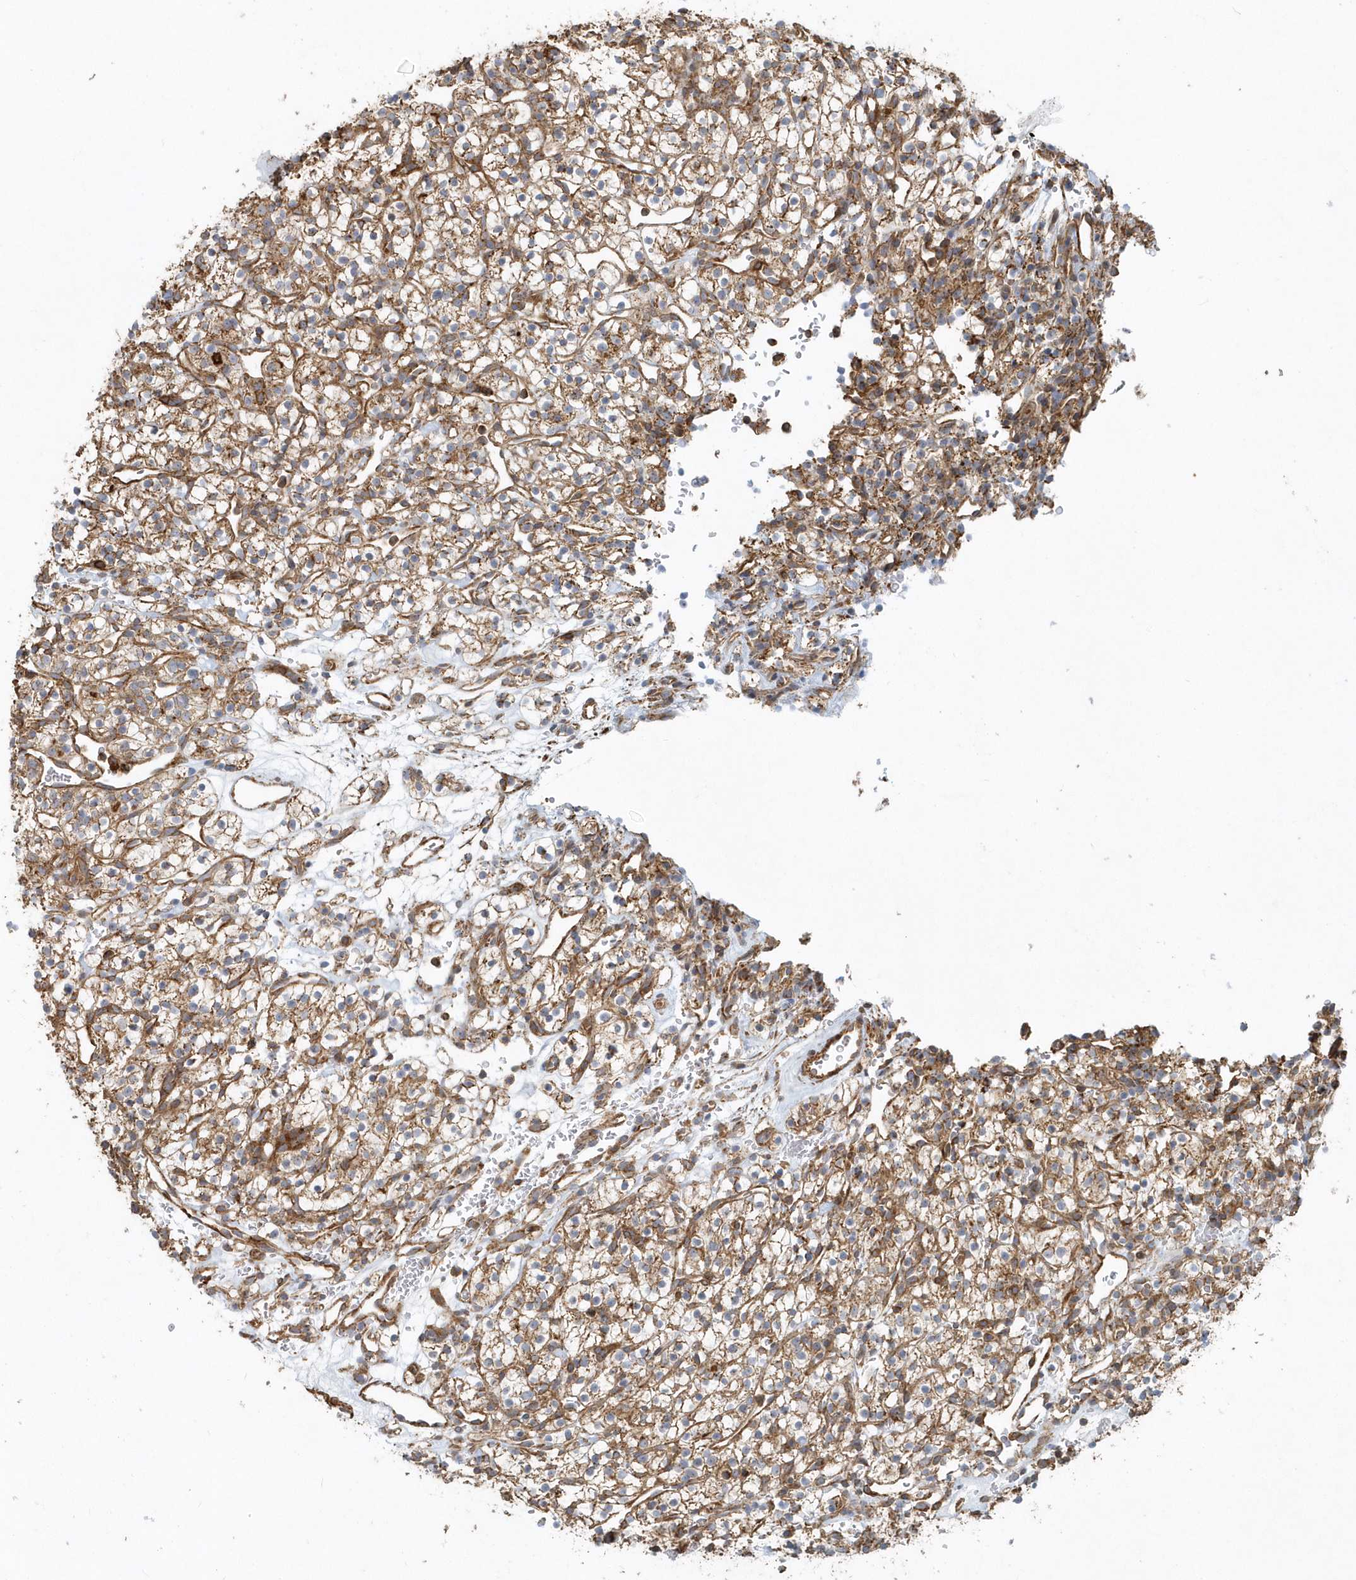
{"staining": {"intensity": "moderate", "quantity": ">75%", "location": "cytoplasmic/membranous"}, "tissue": "renal cancer", "cell_type": "Tumor cells", "image_type": "cancer", "snomed": [{"axis": "morphology", "description": "Adenocarcinoma, NOS"}, {"axis": "topography", "description": "Kidney"}], "caption": "A brown stain highlights moderate cytoplasmic/membranous positivity of a protein in human renal cancer (adenocarcinoma) tumor cells.", "gene": "MMUT", "patient": {"sex": "female", "age": 57}}